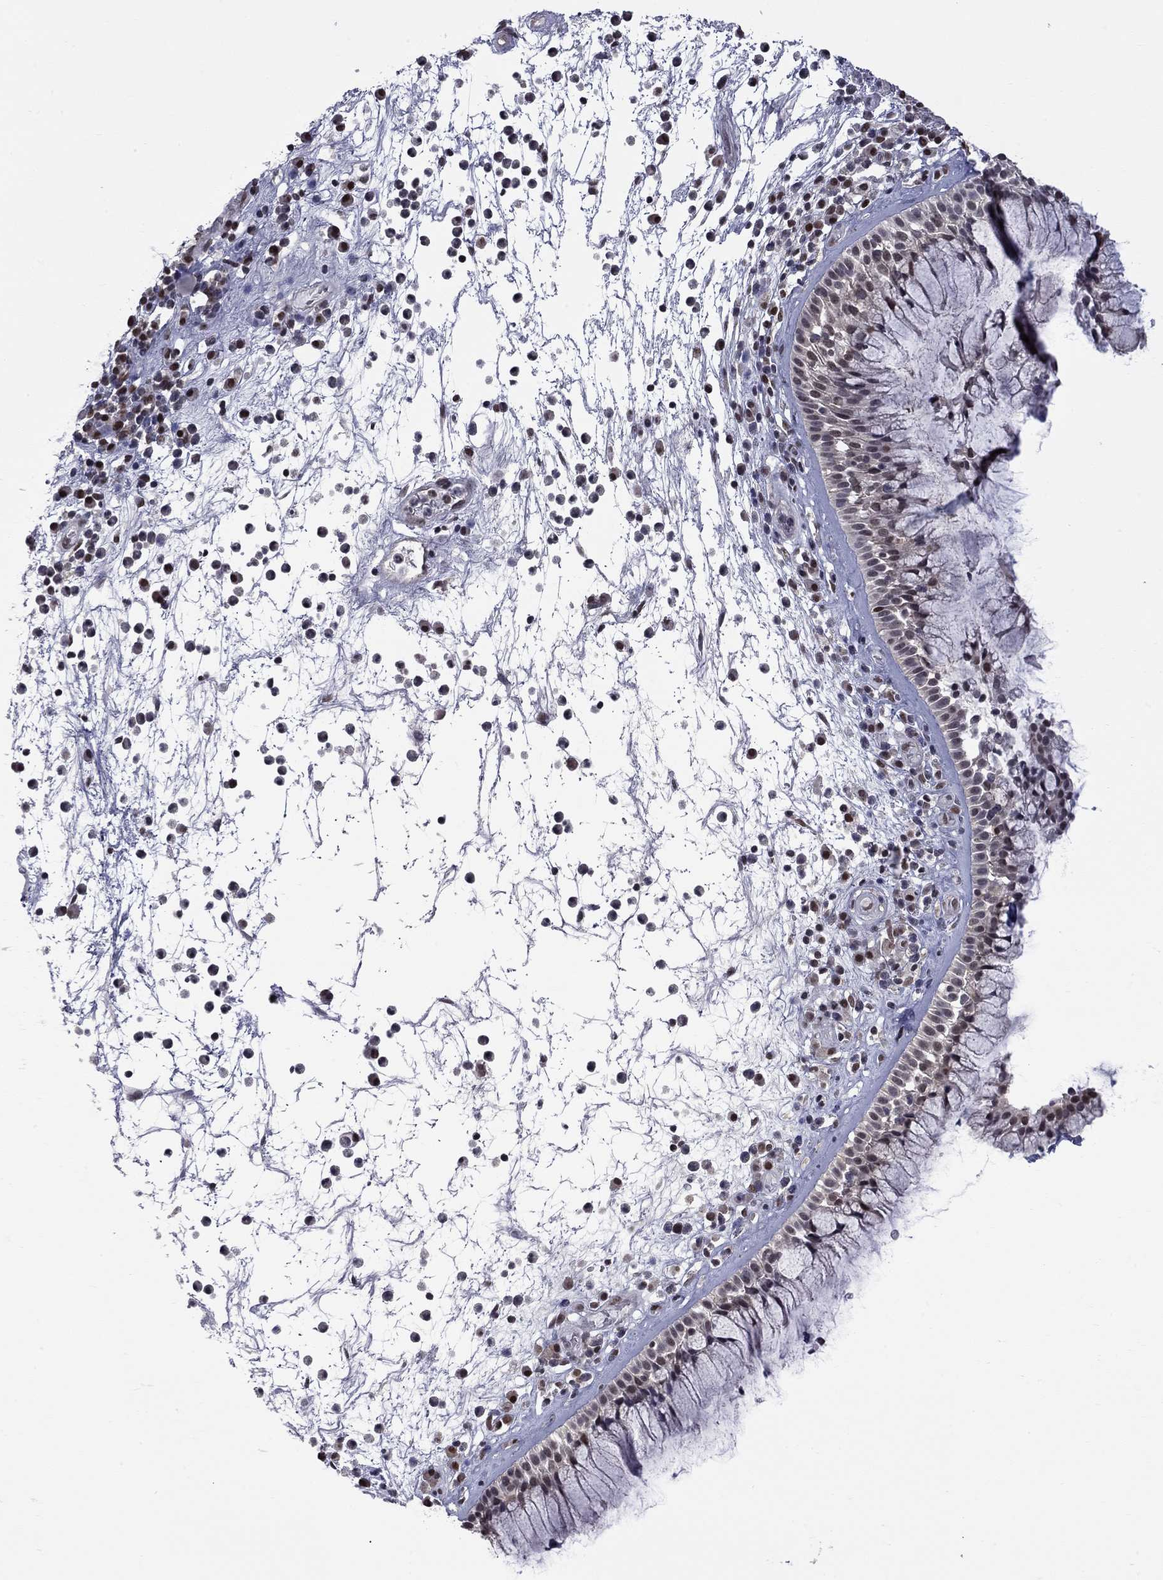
{"staining": {"intensity": "weak", "quantity": "<25%", "location": "nuclear"}, "tissue": "nasopharynx", "cell_type": "Respiratory epithelial cells", "image_type": "normal", "snomed": [{"axis": "morphology", "description": "Normal tissue, NOS"}, {"axis": "topography", "description": "Nasopharynx"}], "caption": "A photomicrograph of nasopharynx stained for a protein reveals no brown staining in respiratory epithelial cells. (DAB (3,3'-diaminobenzidine) immunohistochemistry (IHC), high magnification).", "gene": "RFWD3", "patient": {"sex": "male", "age": 77}}